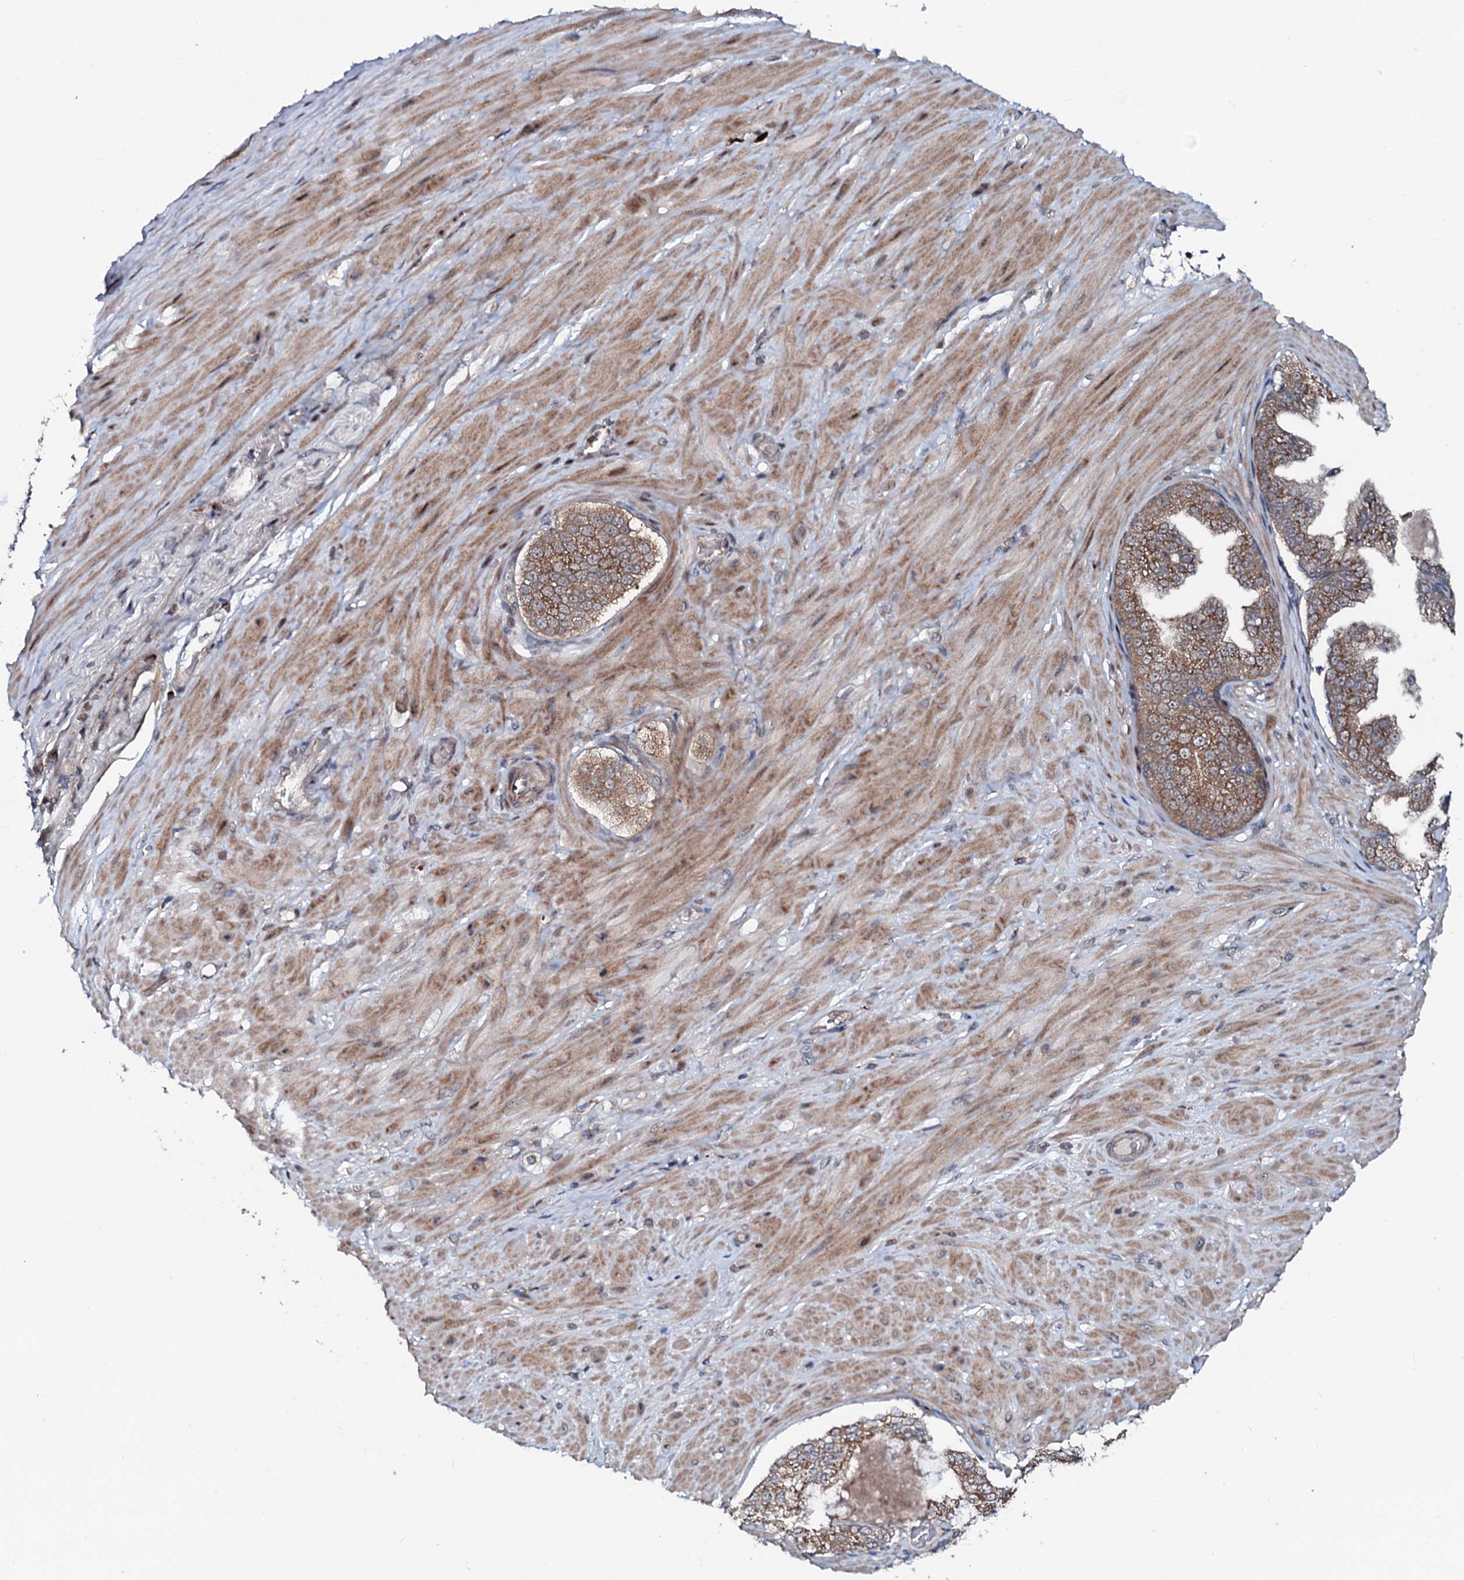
{"staining": {"intensity": "negative", "quantity": "none", "location": "none"}, "tissue": "adipose tissue", "cell_type": "Adipocytes", "image_type": "normal", "snomed": [{"axis": "morphology", "description": "Normal tissue, NOS"}, {"axis": "morphology", "description": "Adenocarcinoma, Low grade"}, {"axis": "topography", "description": "Prostate"}, {"axis": "topography", "description": "Peripheral nerve tissue"}], "caption": "Micrograph shows no significant protein expression in adipocytes of unremarkable adipose tissue.", "gene": "COG6", "patient": {"sex": "male", "age": 63}}